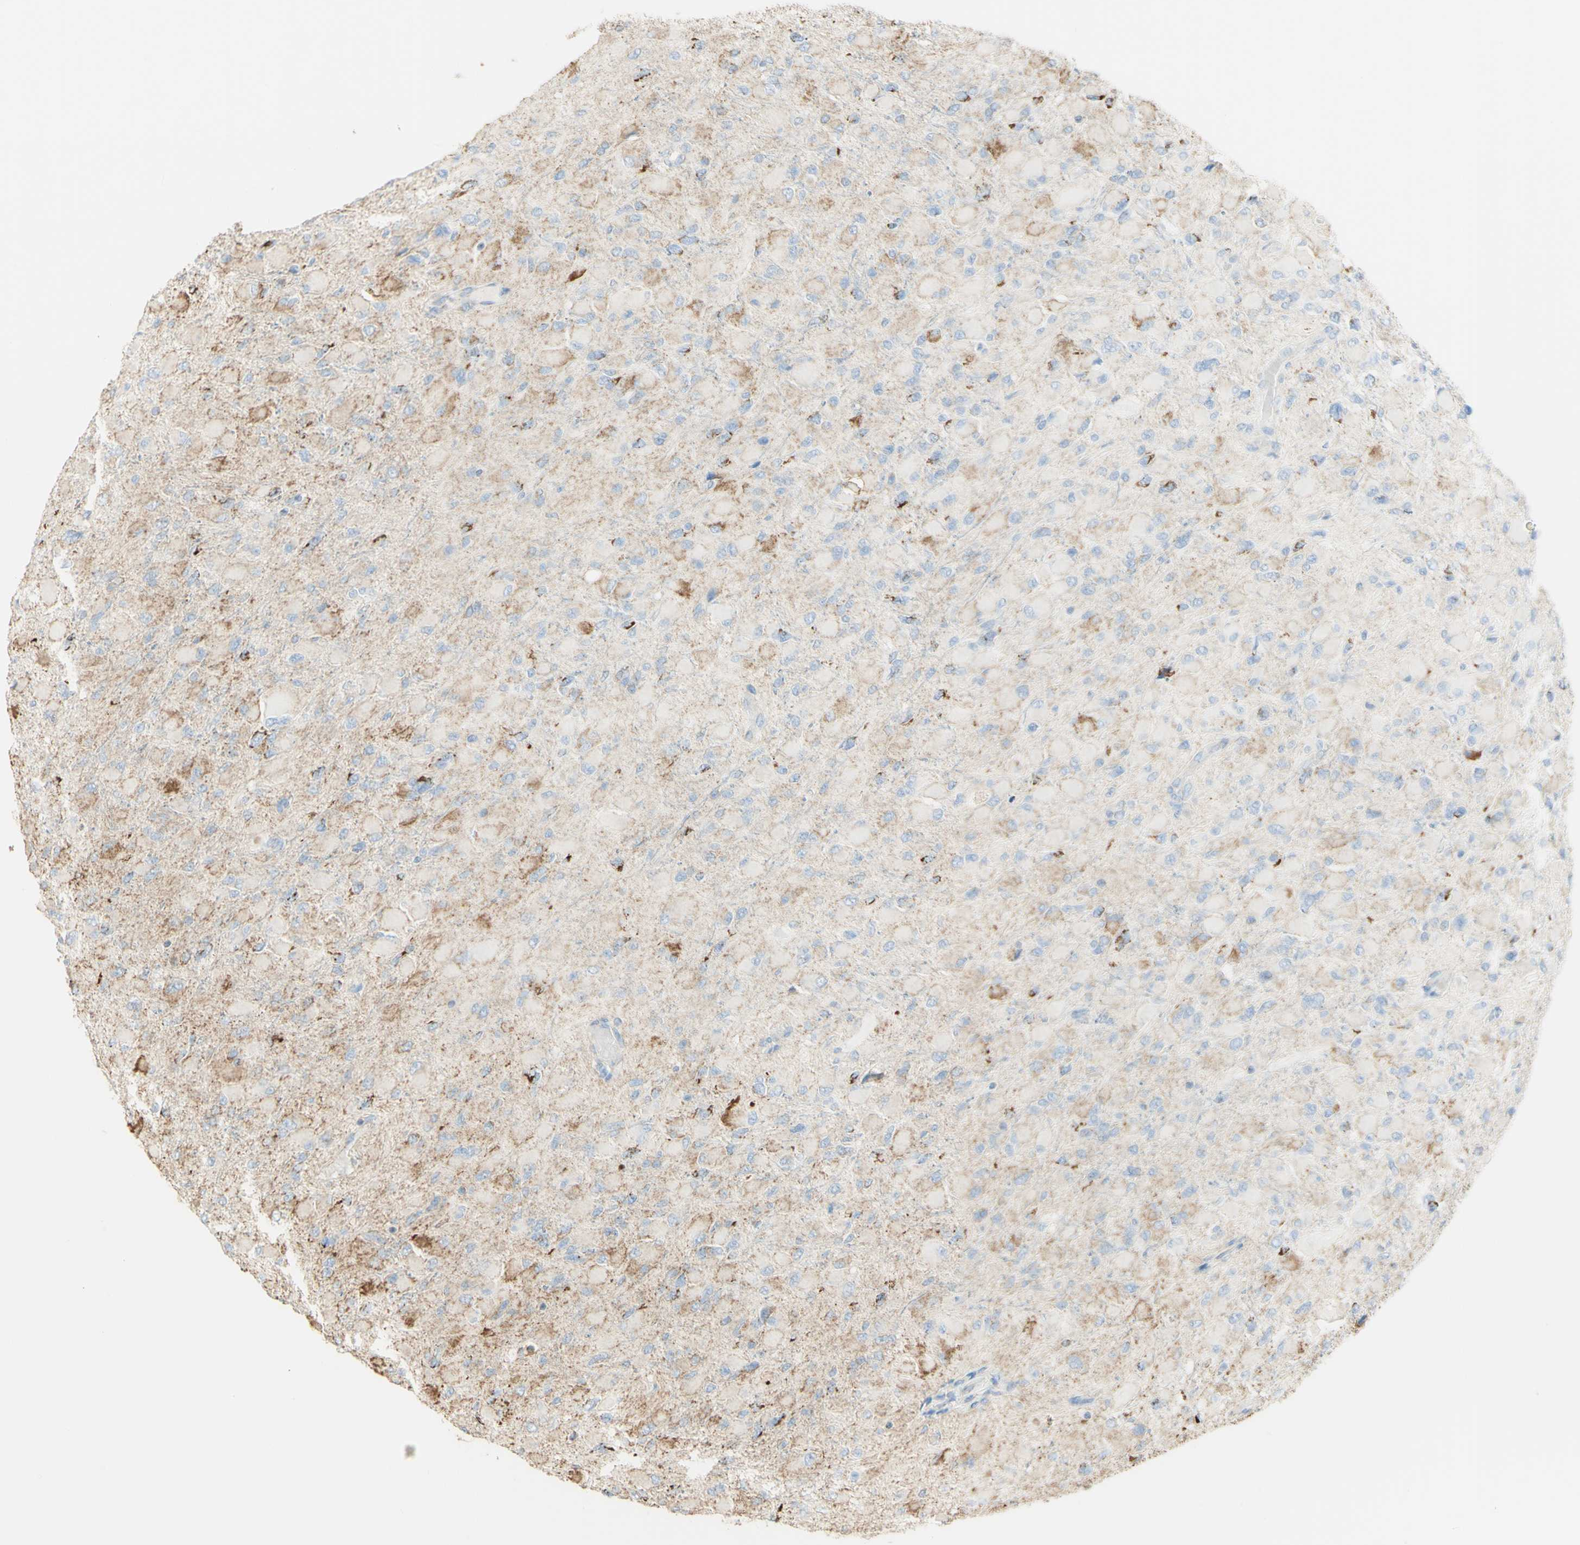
{"staining": {"intensity": "moderate", "quantity": "25%-75%", "location": "cytoplasmic/membranous"}, "tissue": "glioma", "cell_type": "Tumor cells", "image_type": "cancer", "snomed": [{"axis": "morphology", "description": "Glioma, malignant, High grade"}, {"axis": "topography", "description": "Cerebral cortex"}], "caption": "Glioma stained with IHC exhibits moderate cytoplasmic/membranous expression in approximately 25%-75% of tumor cells.", "gene": "LETM1", "patient": {"sex": "female", "age": 36}}